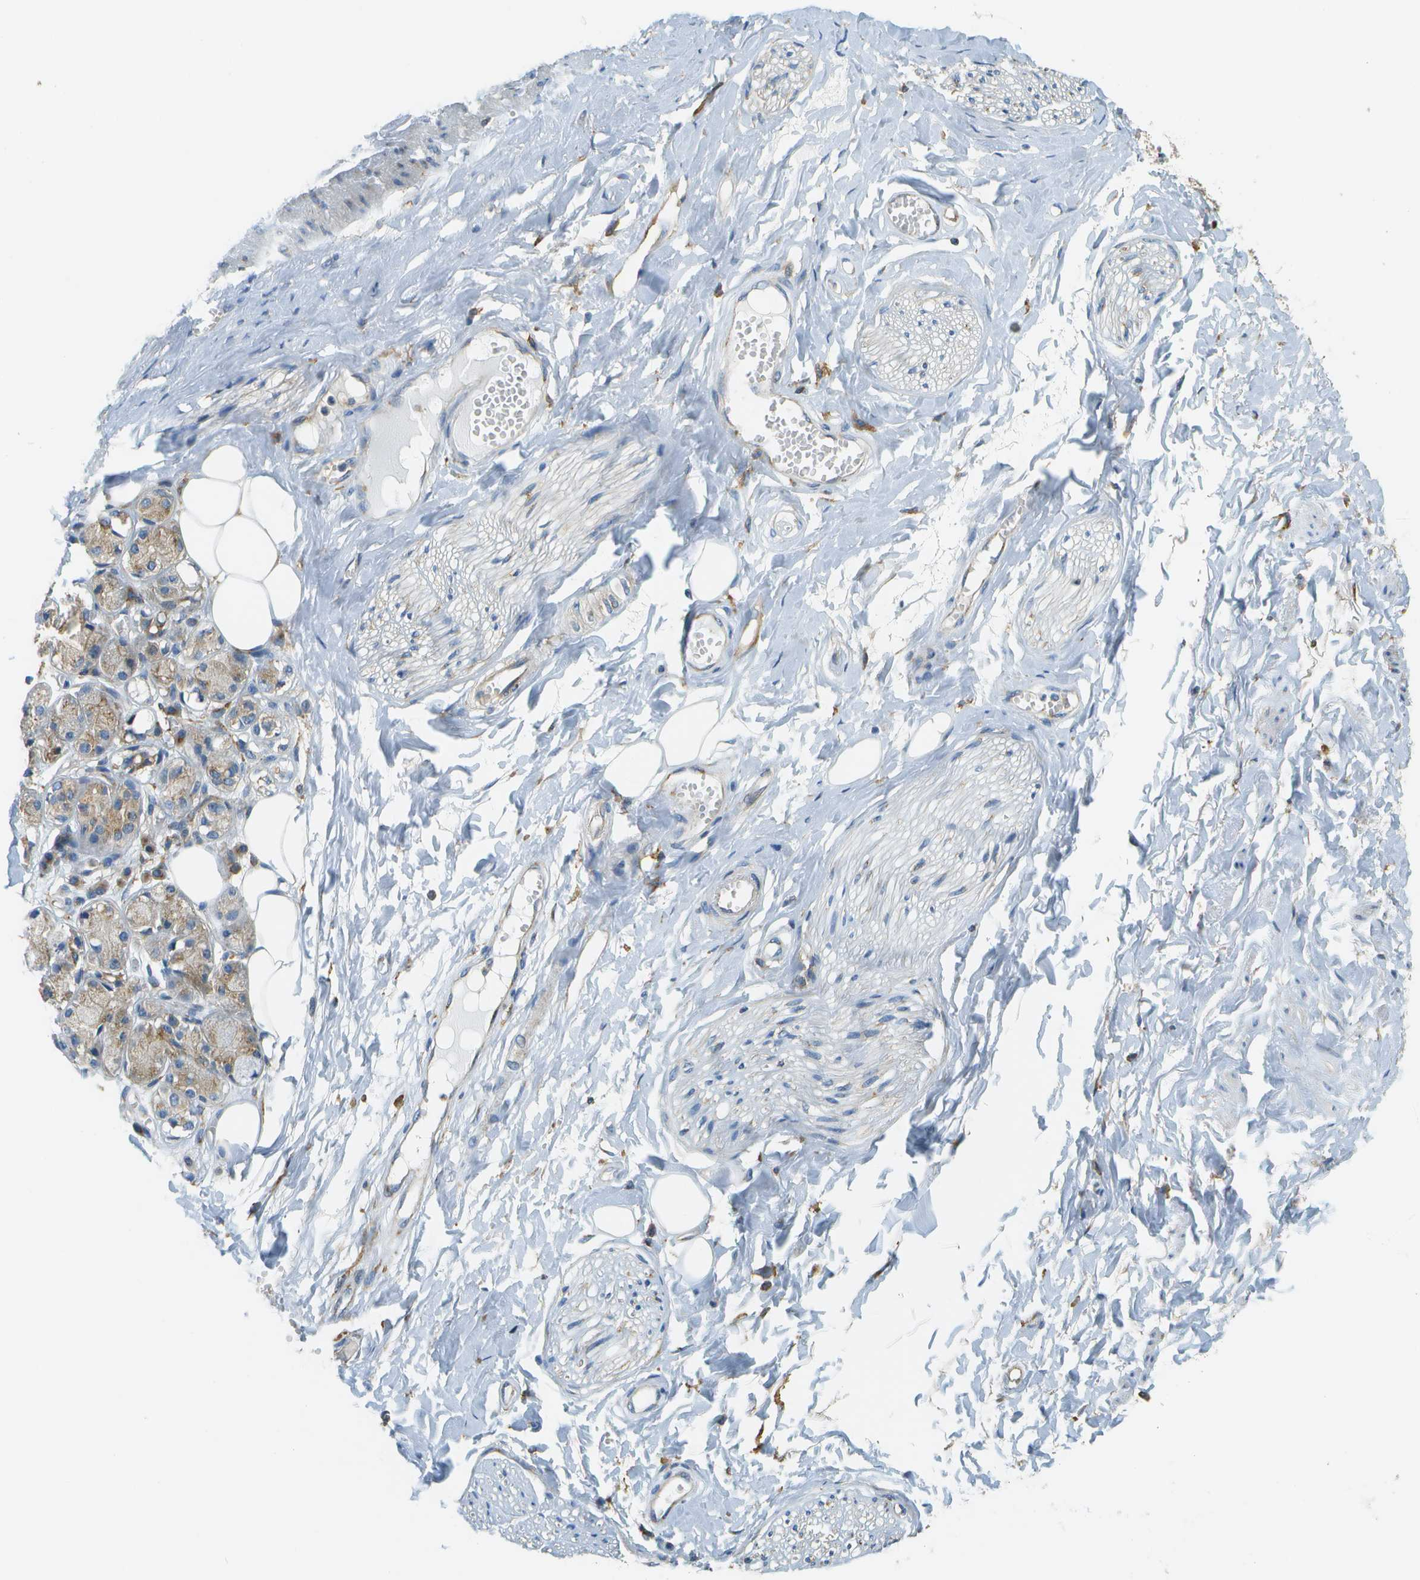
{"staining": {"intensity": "moderate", "quantity": "<25%", "location": "cytoplasmic/membranous"}, "tissue": "adipose tissue", "cell_type": "Adipocytes", "image_type": "normal", "snomed": [{"axis": "morphology", "description": "Normal tissue, NOS"}, {"axis": "morphology", "description": "Inflammation, NOS"}, {"axis": "topography", "description": "Salivary gland"}, {"axis": "topography", "description": "Peripheral nerve tissue"}], "caption": "Immunohistochemistry of normal human adipose tissue reveals low levels of moderate cytoplasmic/membranous staining in approximately <25% of adipocytes.", "gene": "CLTC", "patient": {"sex": "female", "age": 75}}